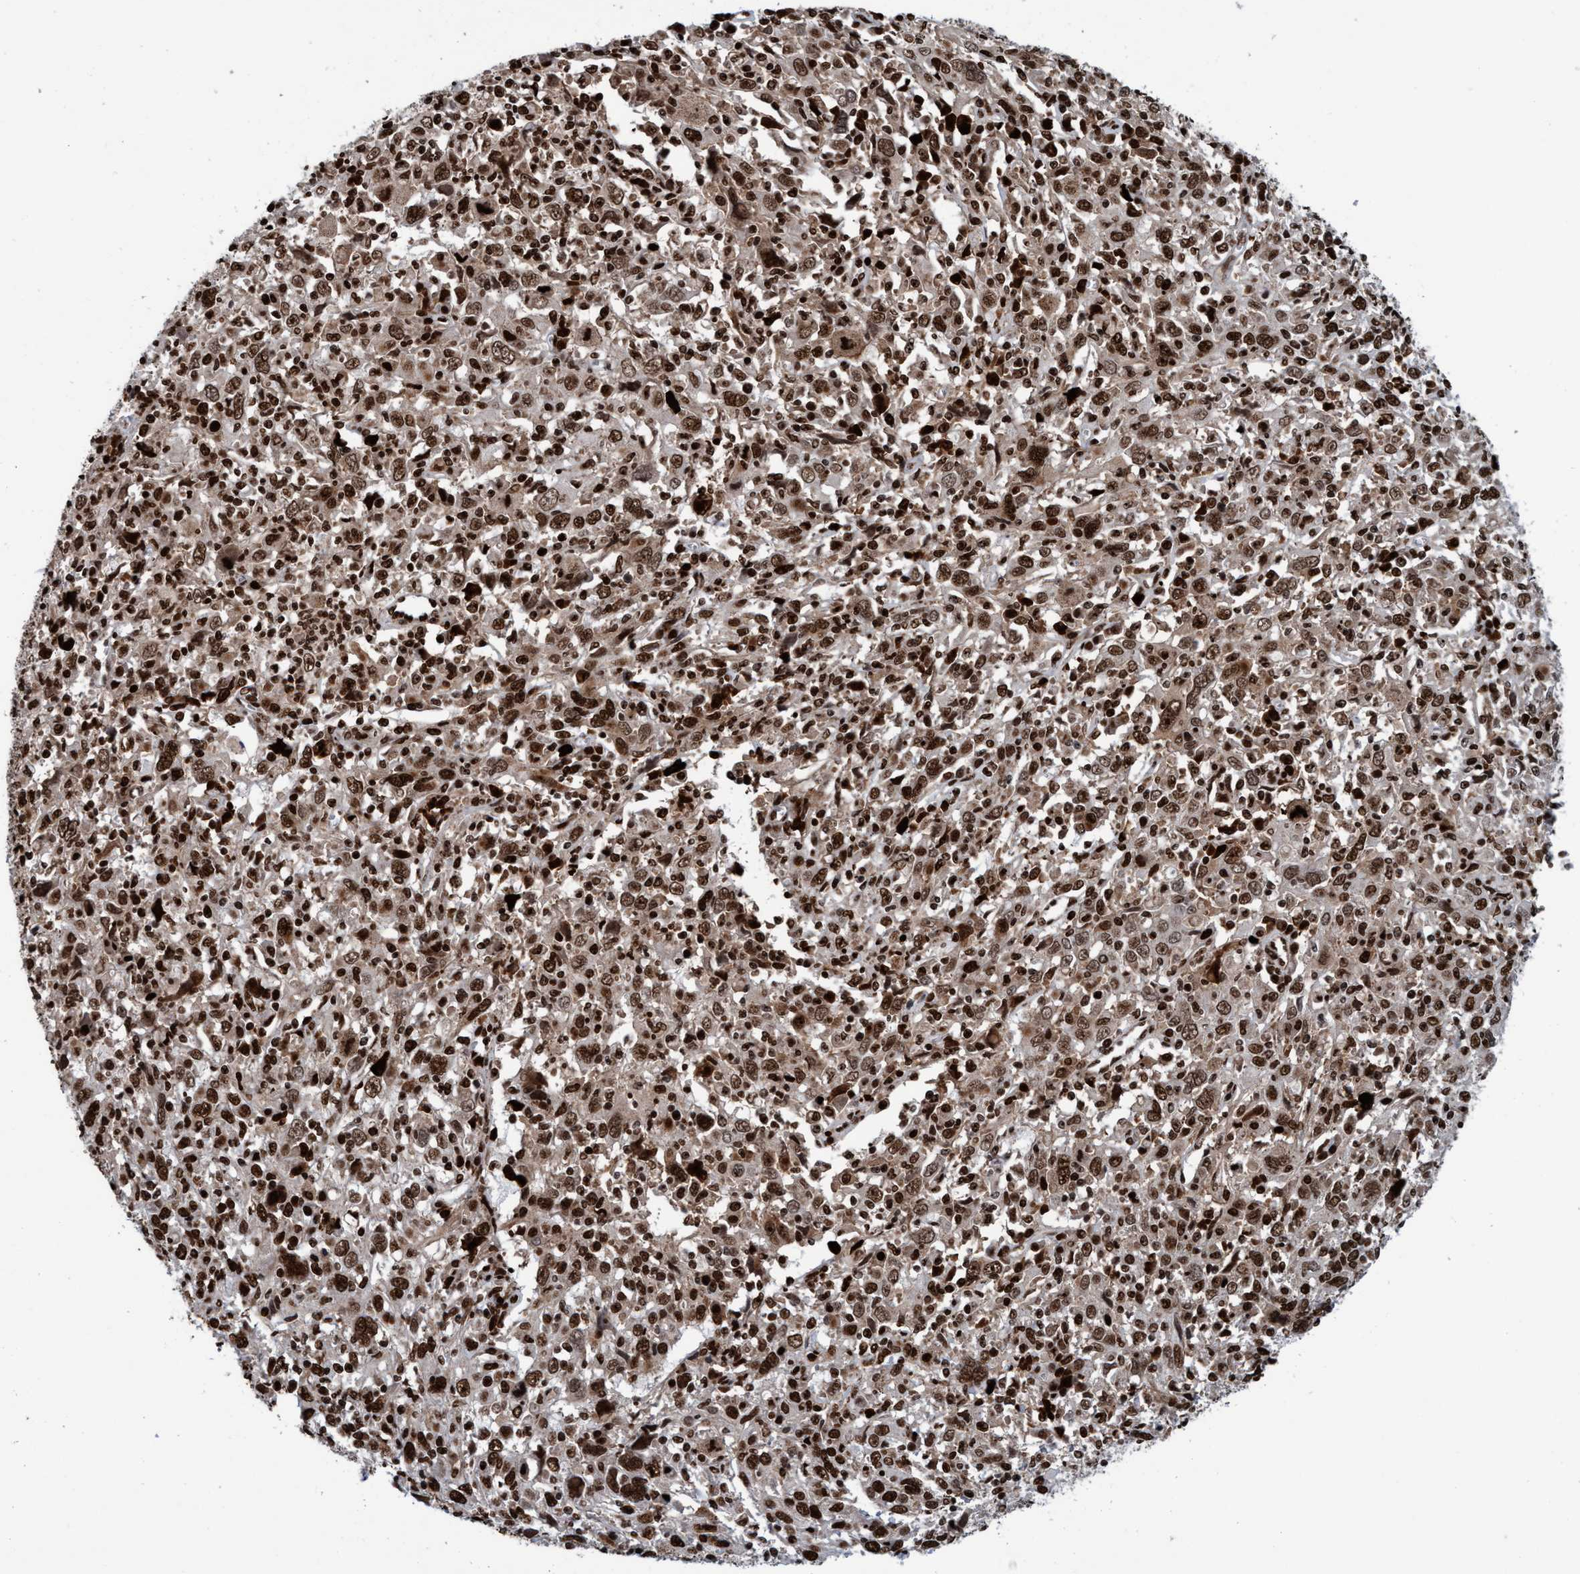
{"staining": {"intensity": "strong", "quantity": ">75%", "location": "nuclear"}, "tissue": "cervical cancer", "cell_type": "Tumor cells", "image_type": "cancer", "snomed": [{"axis": "morphology", "description": "Squamous cell carcinoma, NOS"}, {"axis": "topography", "description": "Cervix"}], "caption": "Tumor cells exhibit strong nuclear positivity in about >75% of cells in squamous cell carcinoma (cervical). (DAB IHC with brightfield microscopy, high magnification).", "gene": "TOPBP1", "patient": {"sex": "female", "age": 46}}